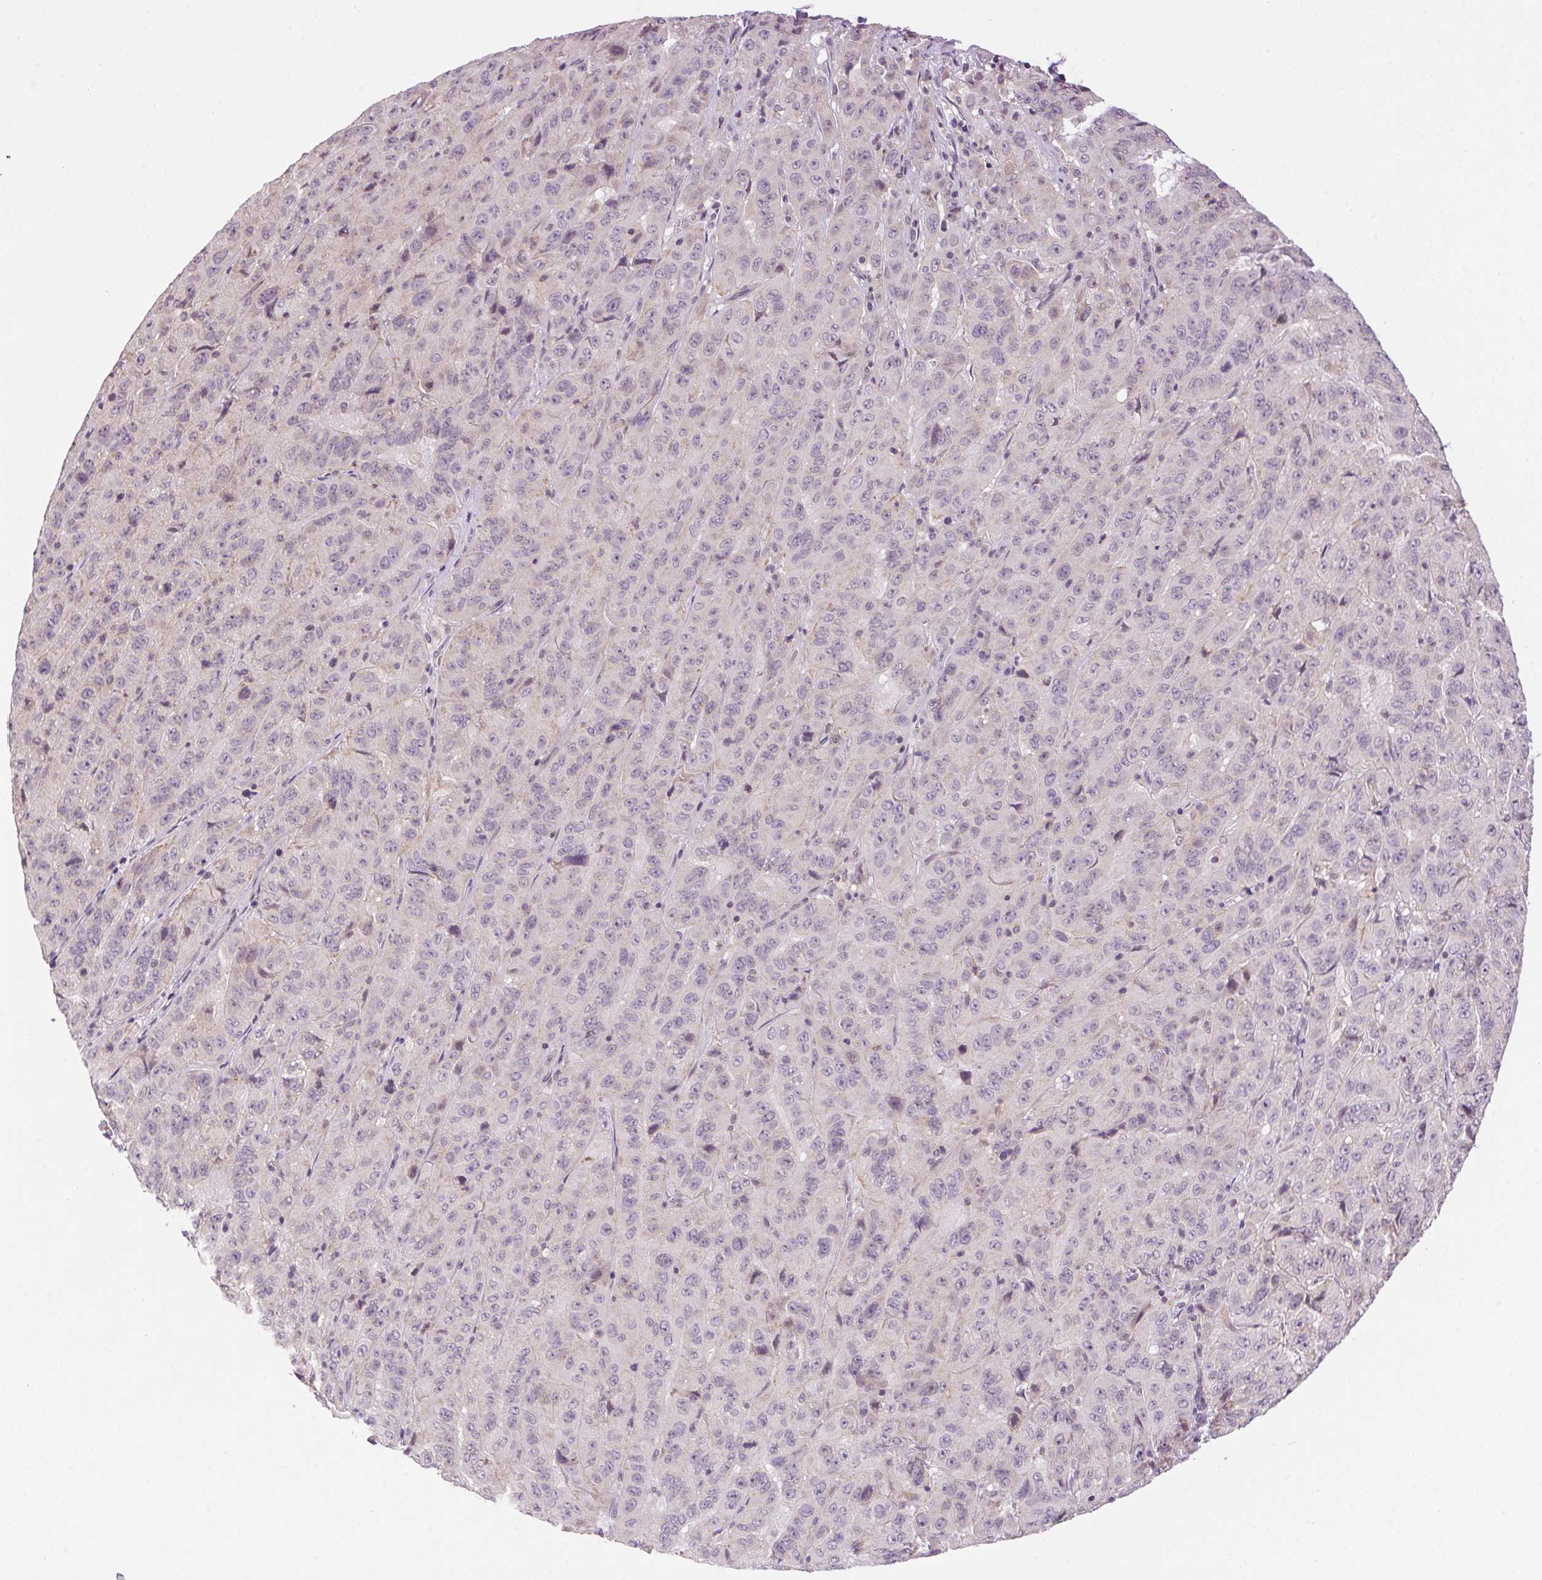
{"staining": {"intensity": "negative", "quantity": "none", "location": "none"}, "tissue": "pancreatic cancer", "cell_type": "Tumor cells", "image_type": "cancer", "snomed": [{"axis": "morphology", "description": "Adenocarcinoma, NOS"}, {"axis": "topography", "description": "Pancreas"}], "caption": "DAB (3,3'-diaminobenzidine) immunohistochemical staining of pancreatic cancer reveals no significant staining in tumor cells.", "gene": "SMIM13", "patient": {"sex": "male", "age": 63}}